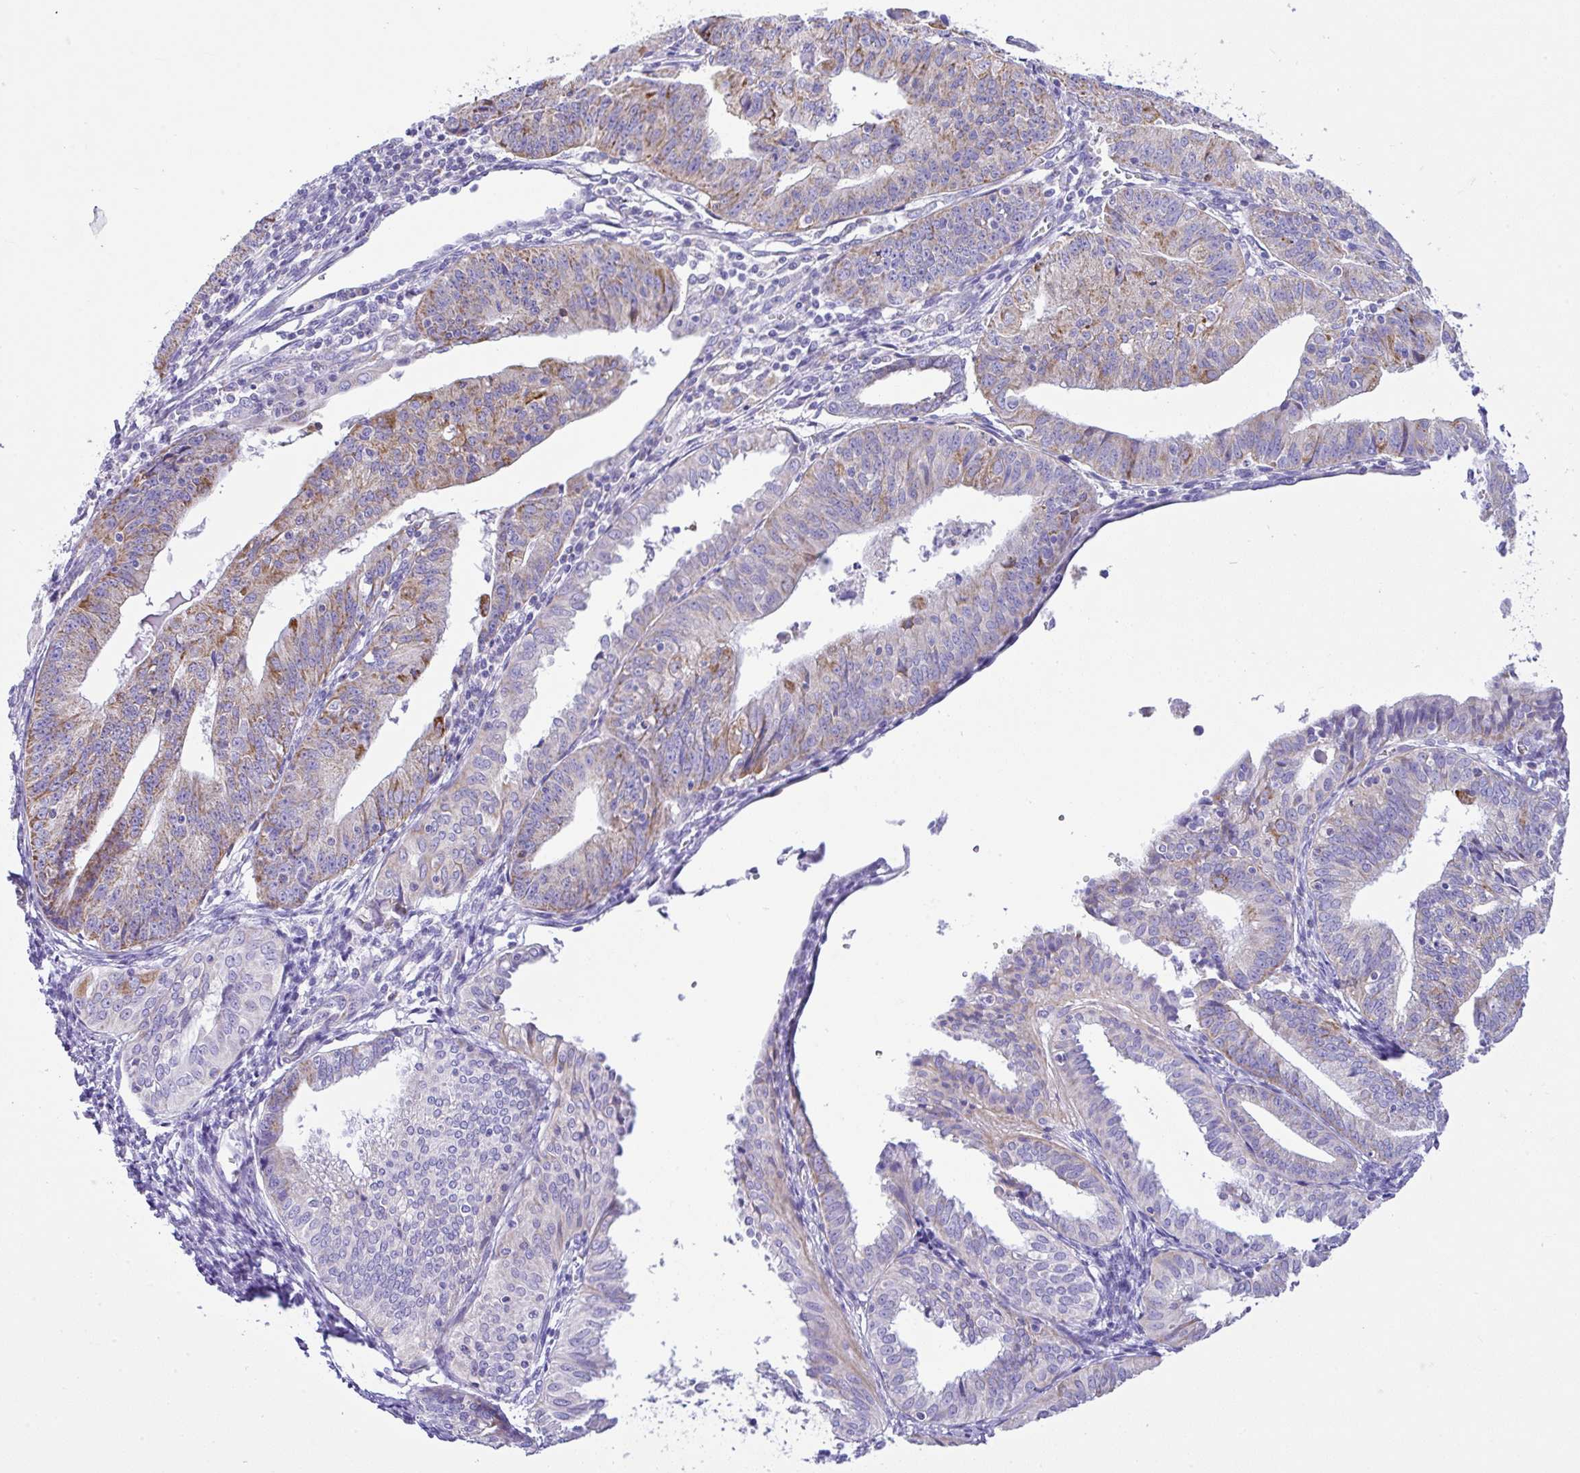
{"staining": {"intensity": "moderate", "quantity": "25%-75%", "location": "cytoplasmic/membranous"}, "tissue": "endometrial cancer", "cell_type": "Tumor cells", "image_type": "cancer", "snomed": [{"axis": "morphology", "description": "Adenocarcinoma, NOS"}, {"axis": "topography", "description": "Endometrium"}], "caption": "Protein analysis of endometrial cancer tissue reveals moderate cytoplasmic/membranous positivity in approximately 25%-75% of tumor cells.", "gene": "SLC13A1", "patient": {"sex": "female", "age": 56}}